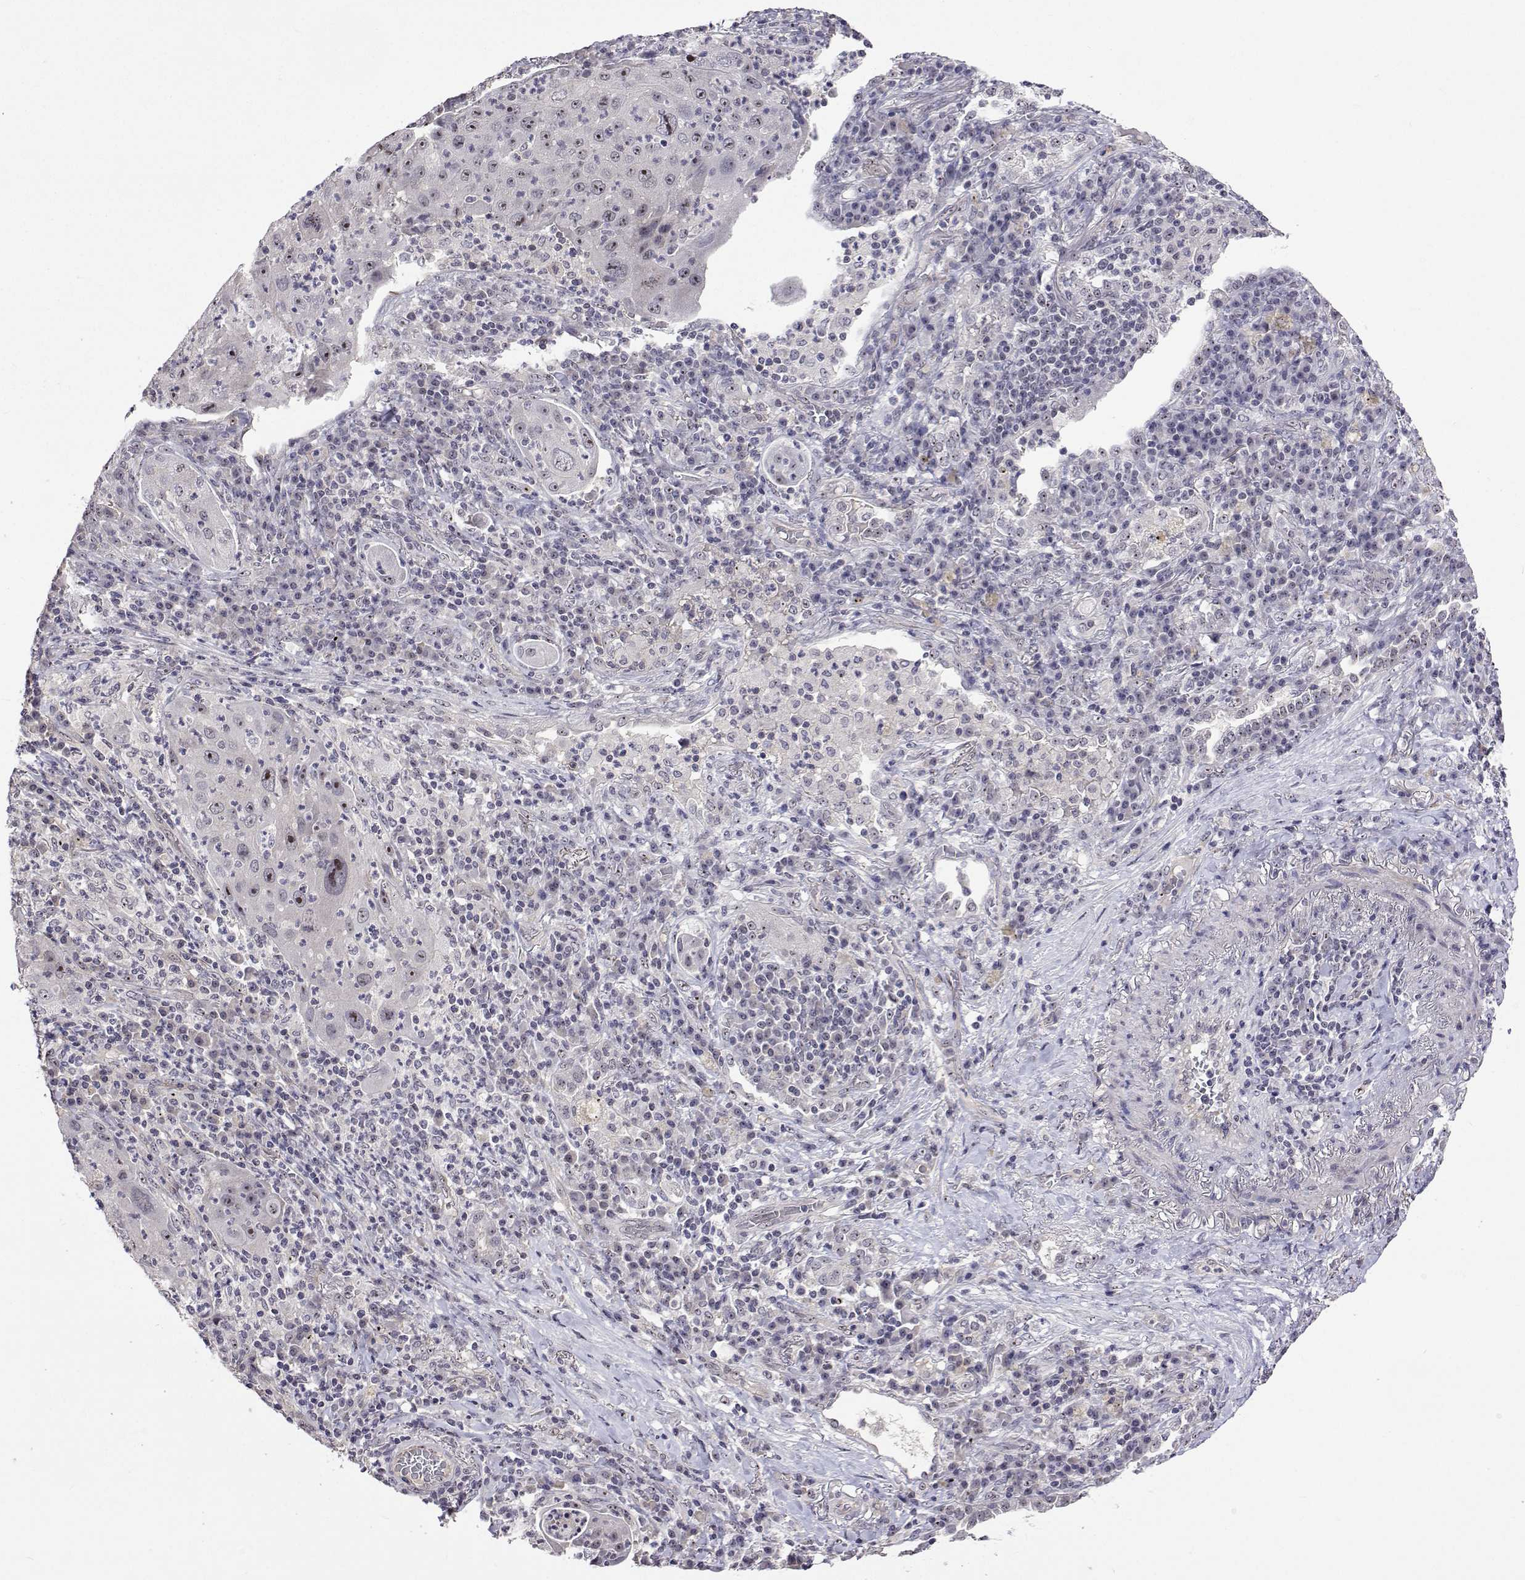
{"staining": {"intensity": "moderate", "quantity": "<25%", "location": "nuclear"}, "tissue": "lung cancer", "cell_type": "Tumor cells", "image_type": "cancer", "snomed": [{"axis": "morphology", "description": "Squamous cell carcinoma, NOS"}, {"axis": "topography", "description": "Lung"}], "caption": "An IHC histopathology image of tumor tissue is shown. Protein staining in brown labels moderate nuclear positivity in lung cancer within tumor cells.", "gene": "NHP2", "patient": {"sex": "female", "age": 59}}